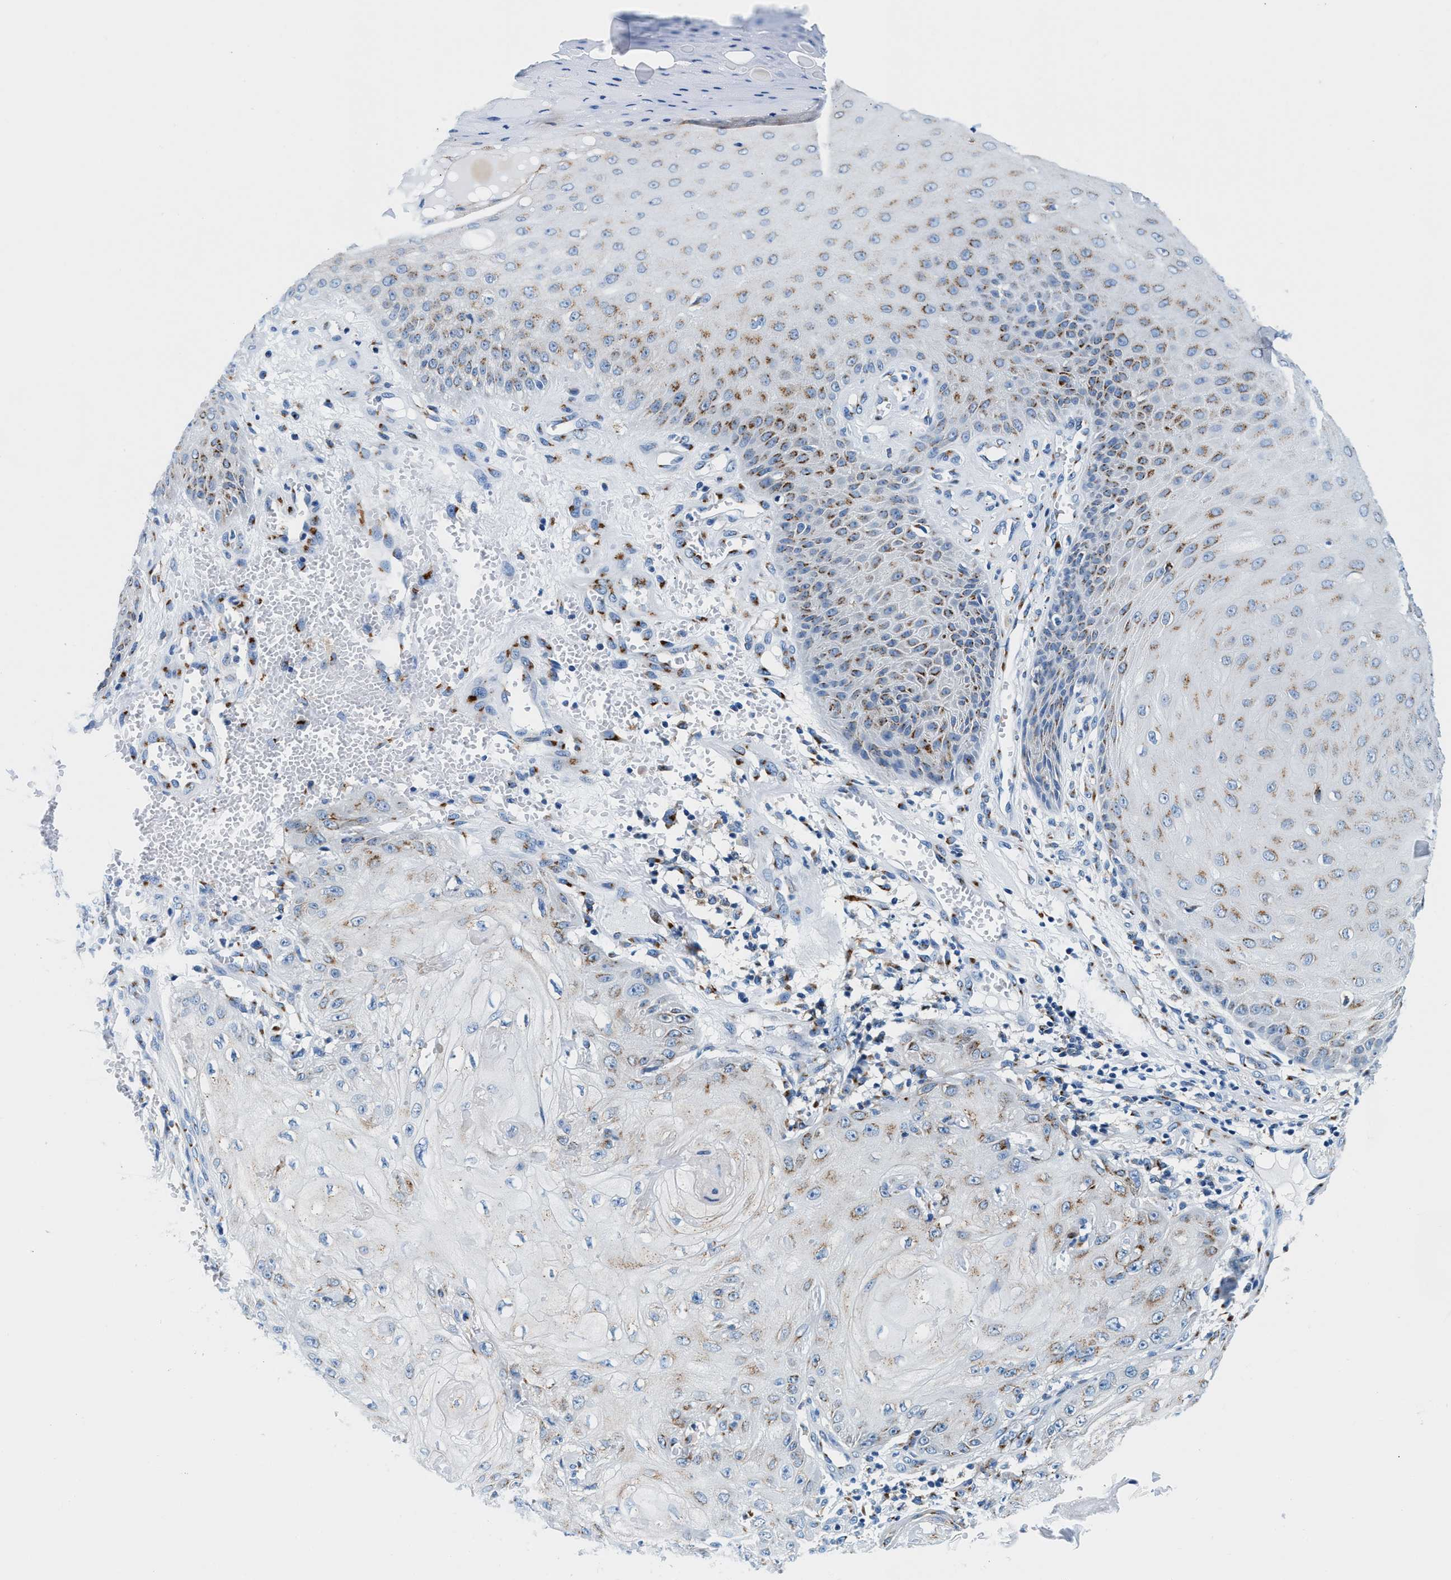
{"staining": {"intensity": "moderate", "quantity": "25%-75%", "location": "cytoplasmic/membranous"}, "tissue": "skin cancer", "cell_type": "Tumor cells", "image_type": "cancer", "snomed": [{"axis": "morphology", "description": "Squamous cell carcinoma, NOS"}, {"axis": "topography", "description": "Skin"}], "caption": "Moderate cytoplasmic/membranous positivity is appreciated in about 25%-75% of tumor cells in skin squamous cell carcinoma.", "gene": "VPS53", "patient": {"sex": "male", "age": 74}}